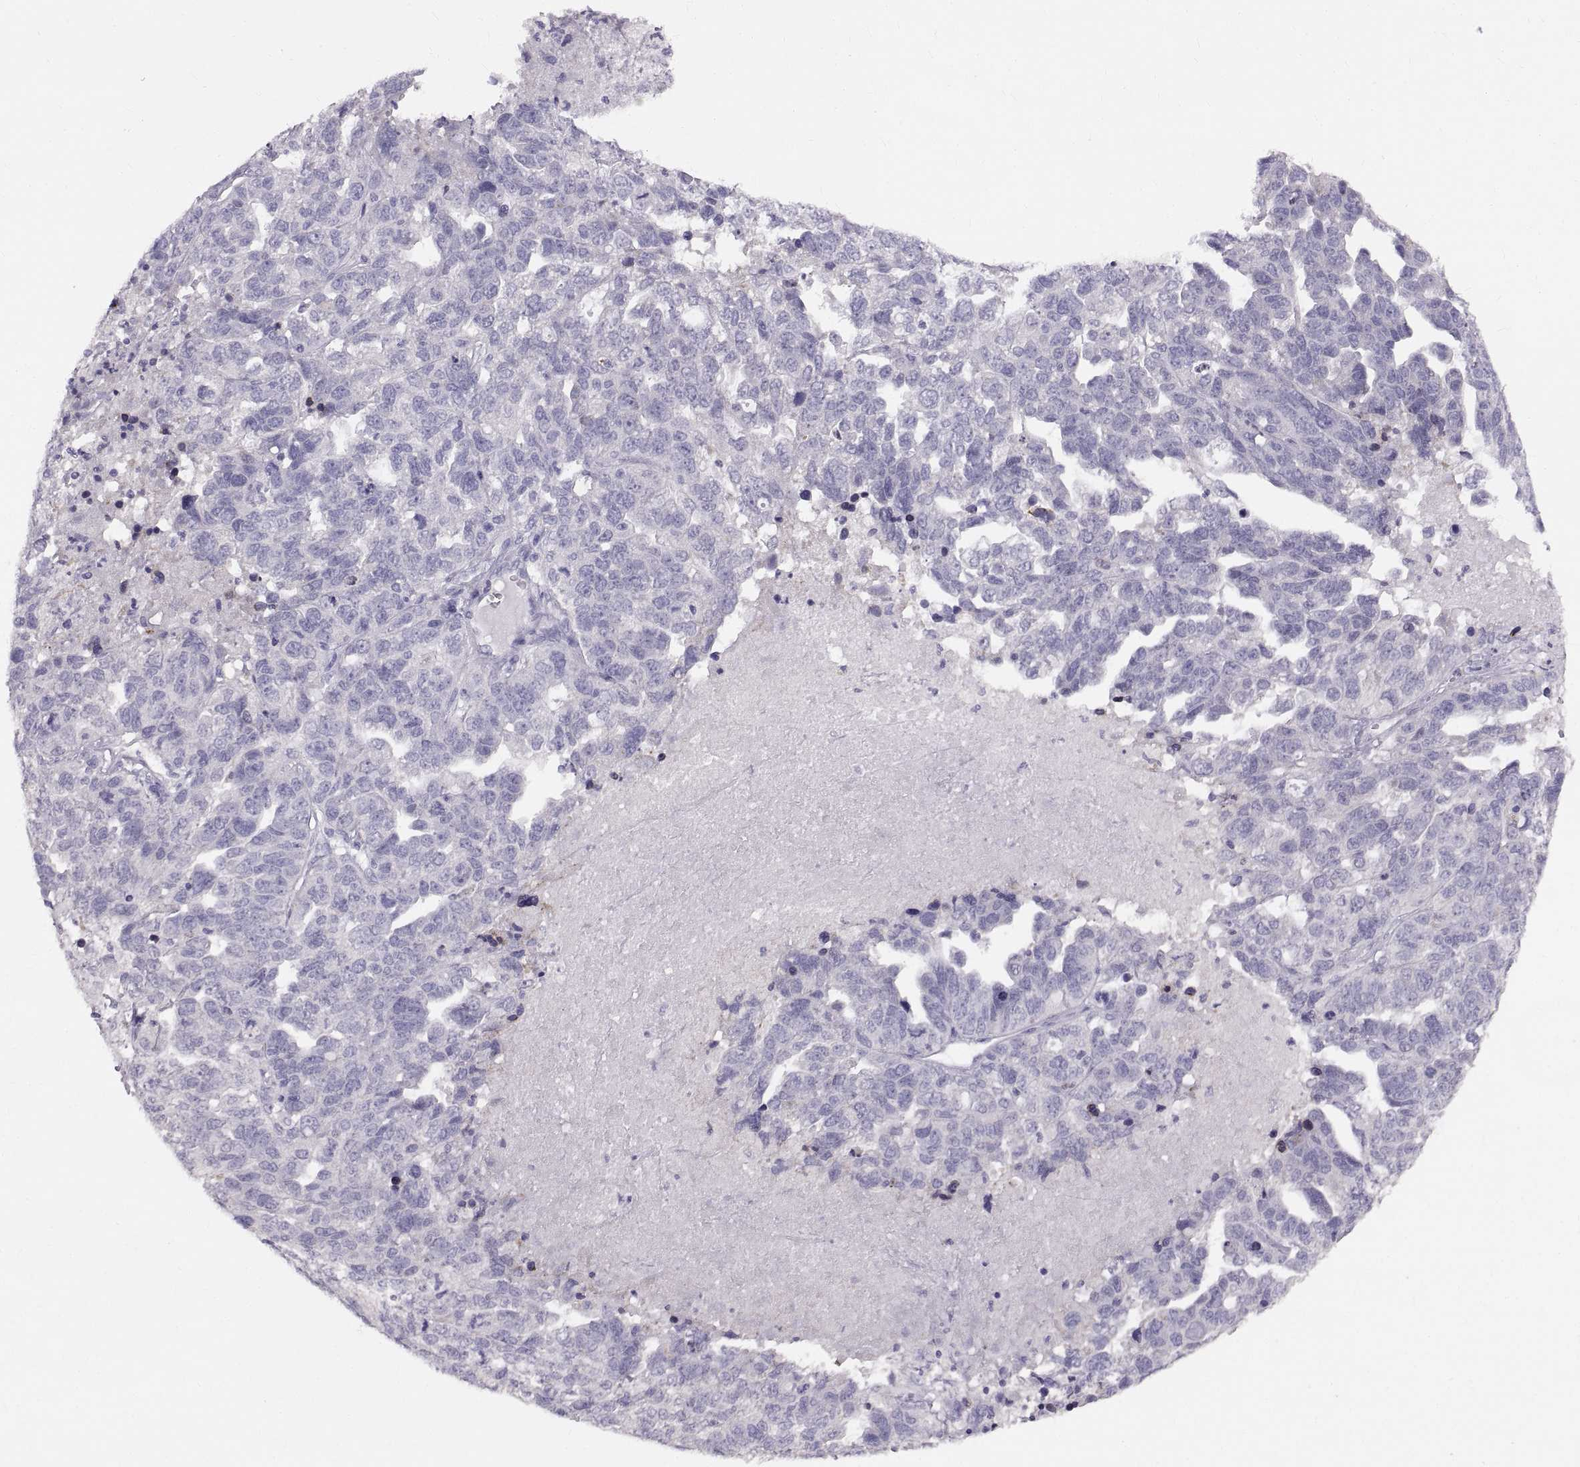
{"staining": {"intensity": "negative", "quantity": "none", "location": "none"}, "tissue": "ovarian cancer", "cell_type": "Tumor cells", "image_type": "cancer", "snomed": [{"axis": "morphology", "description": "Cystadenocarcinoma, serous, NOS"}, {"axis": "topography", "description": "Ovary"}], "caption": "Human ovarian cancer (serous cystadenocarcinoma) stained for a protein using immunohistochemistry exhibits no staining in tumor cells.", "gene": "SPACDR", "patient": {"sex": "female", "age": 71}}